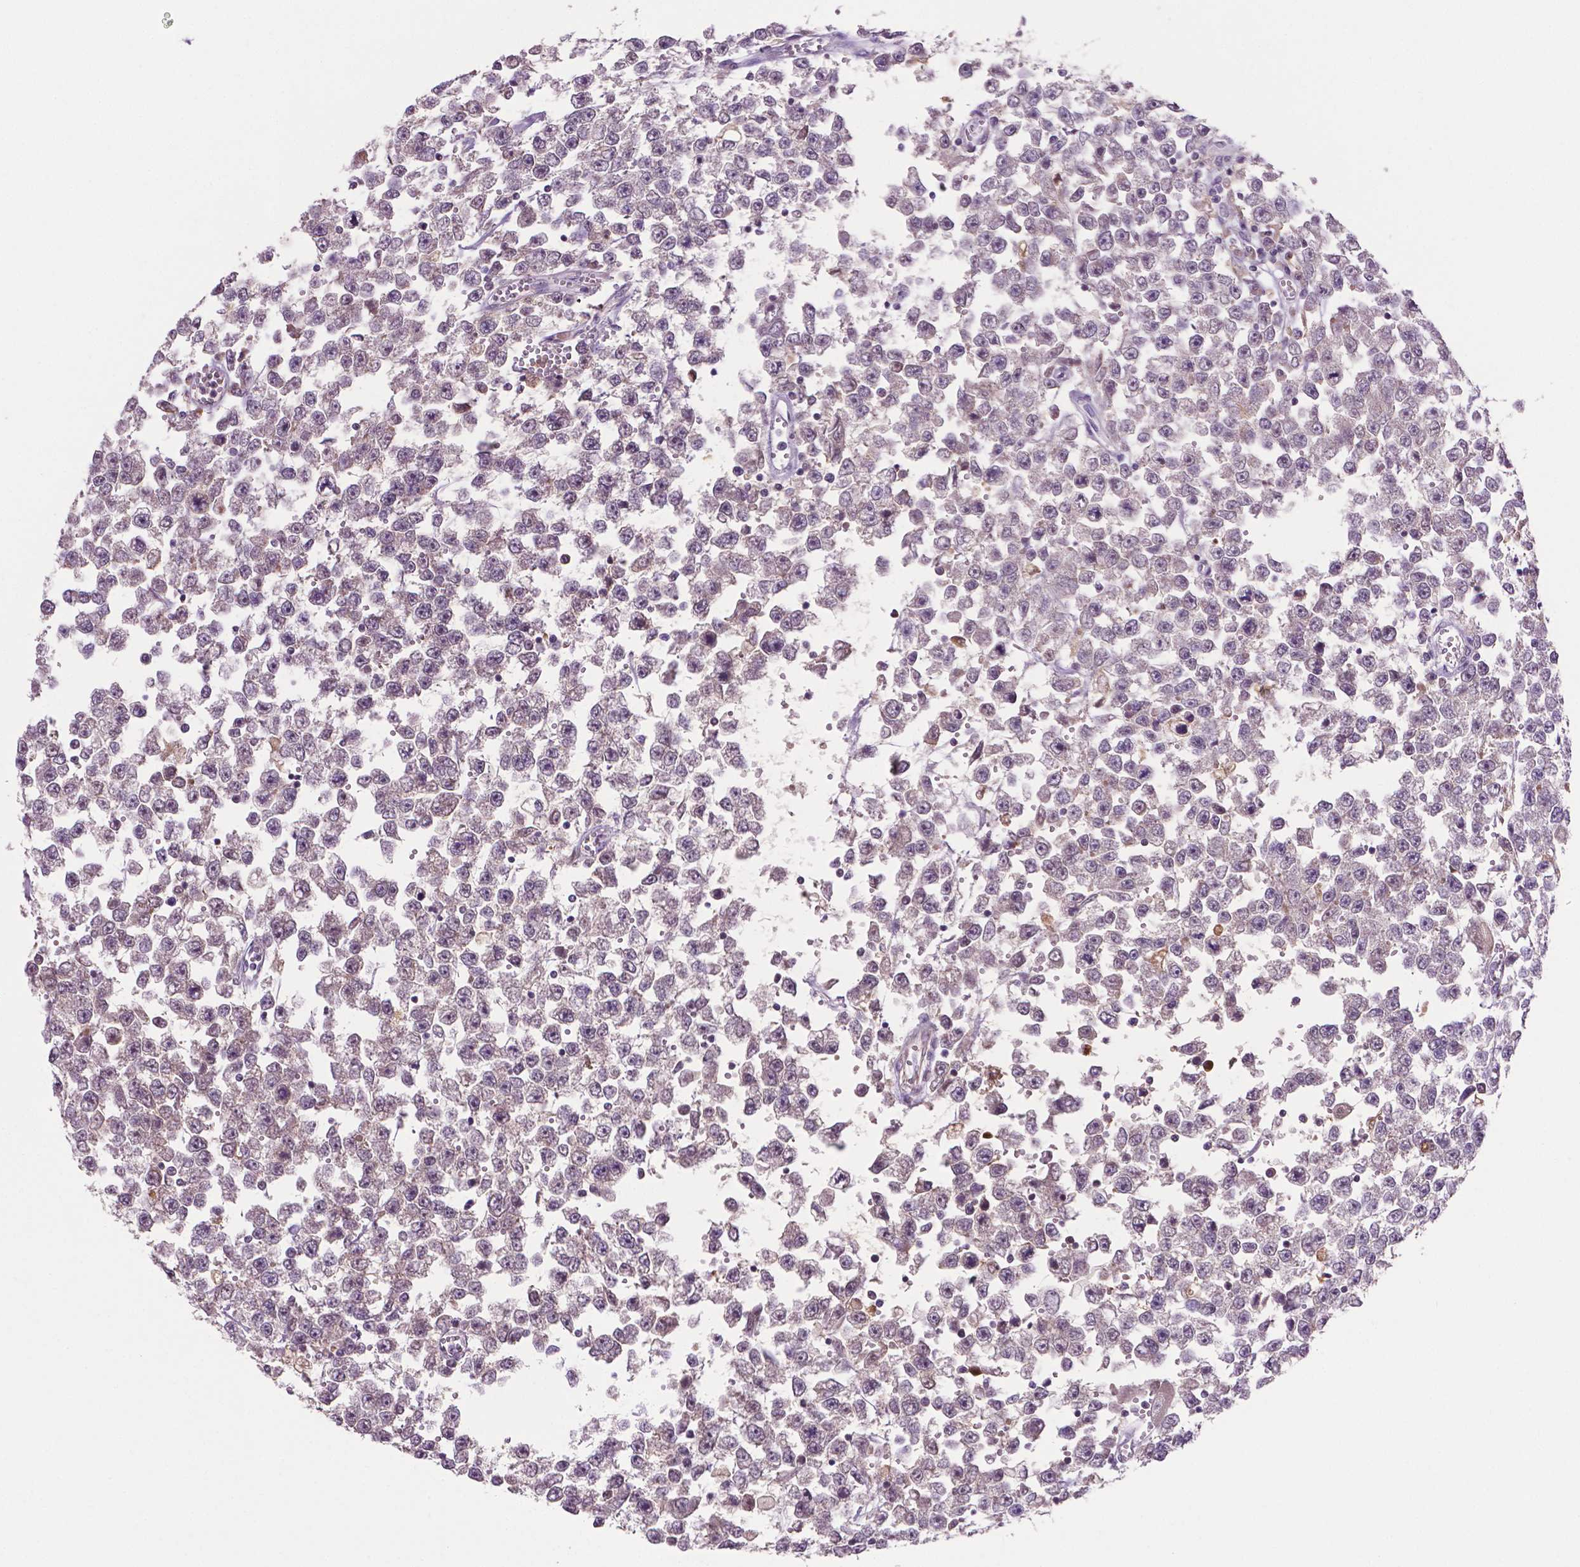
{"staining": {"intensity": "moderate", "quantity": "<25%", "location": "cytoplasmic/membranous,nuclear"}, "tissue": "testis cancer", "cell_type": "Tumor cells", "image_type": "cancer", "snomed": [{"axis": "morphology", "description": "Seminoma, NOS"}, {"axis": "topography", "description": "Testis"}], "caption": "Protein staining demonstrates moderate cytoplasmic/membranous and nuclear positivity in about <25% of tumor cells in testis cancer (seminoma).", "gene": "FBLN1", "patient": {"sex": "male", "age": 34}}